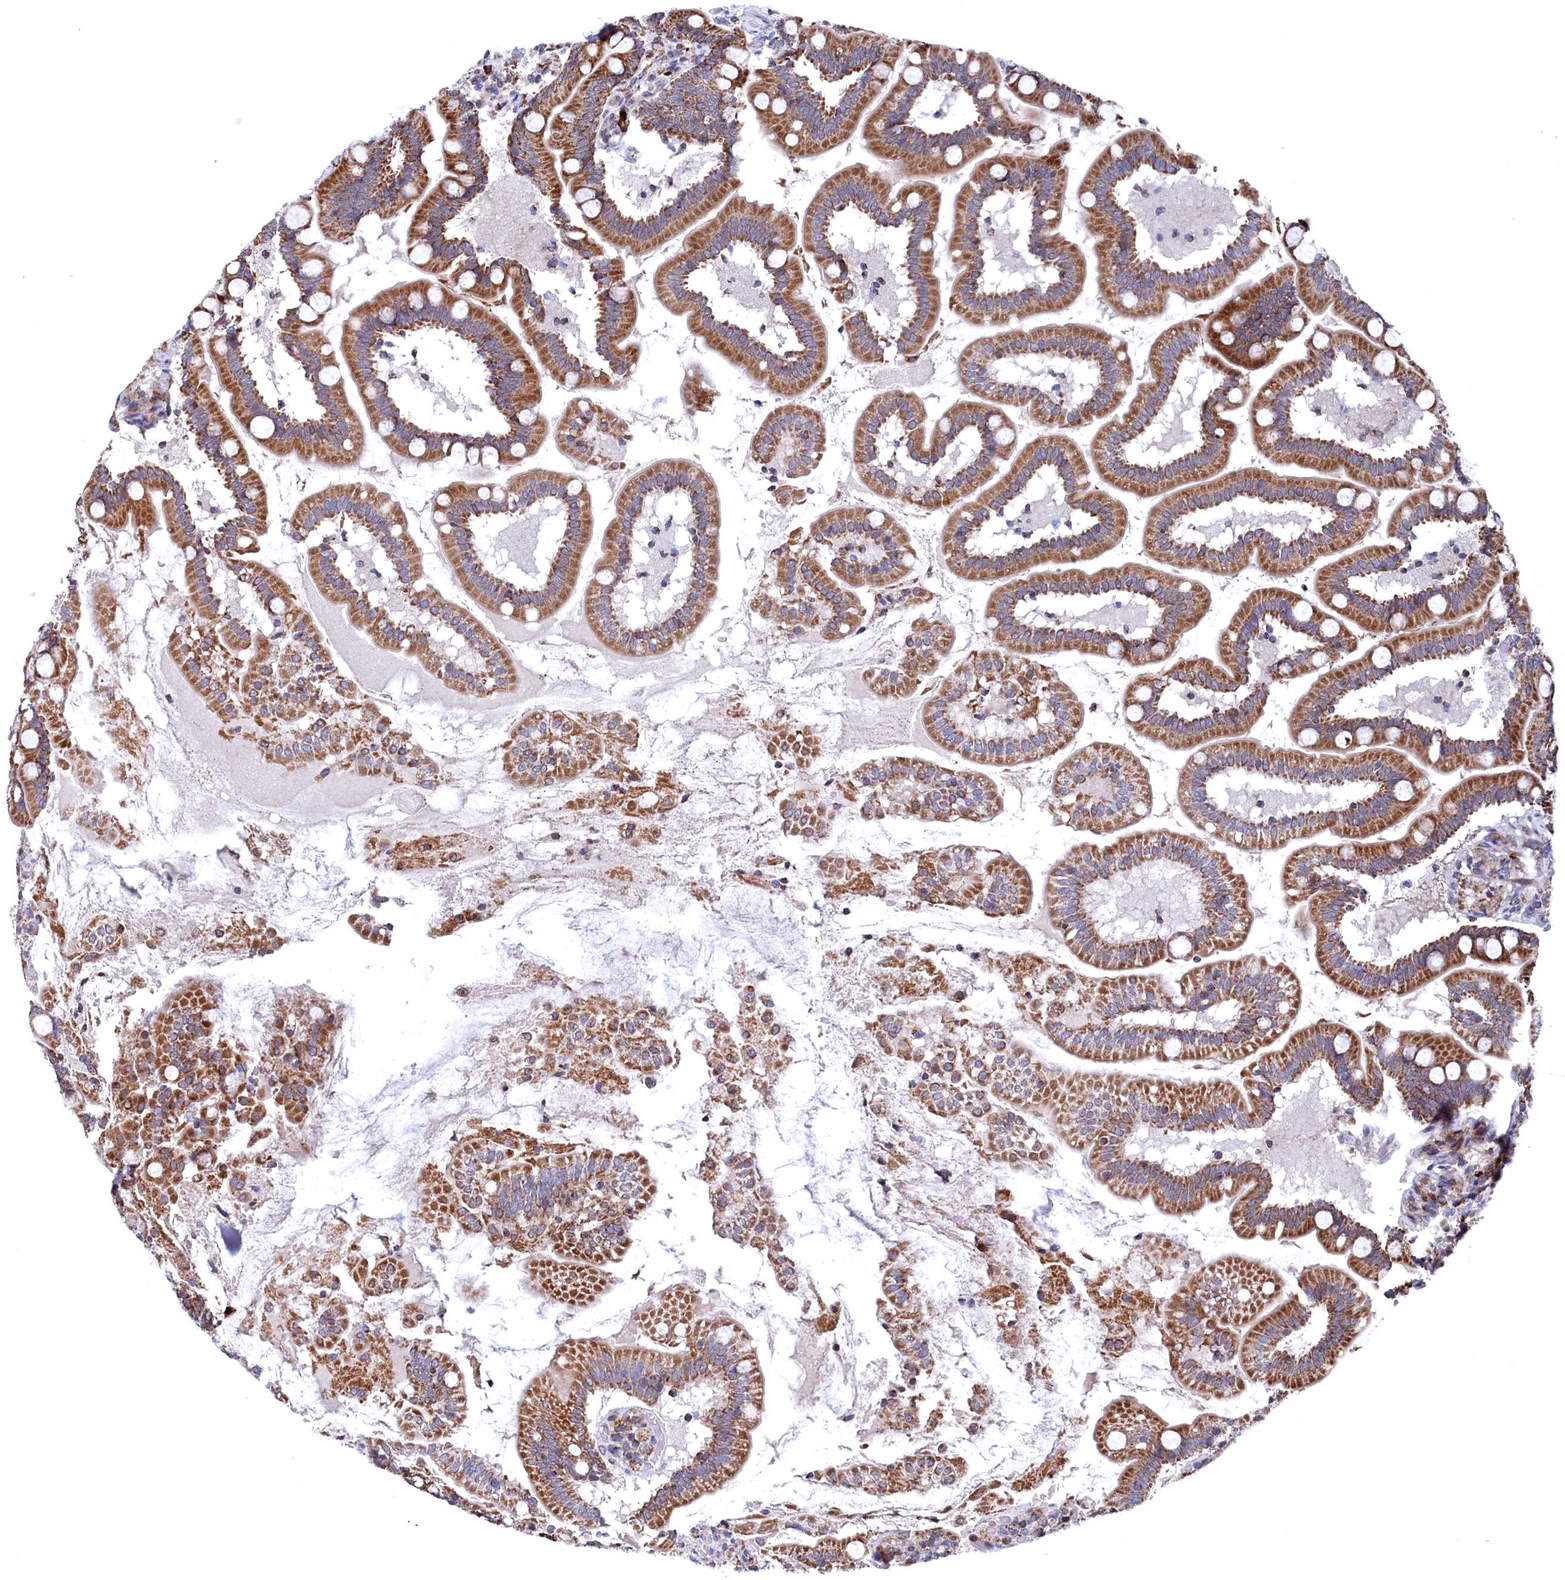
{"staining": {"intensity": "strong", "quantity": ">75%", "location": "cytoplasmic/membranous"}, "tissue": "small intestine", "cell_type": "Glandular cells", "image_type": "normal", "snomed": [{"axis": "morphology", "description": "Normal tissue, NOS"}, {"axis": "topography", "description": "Small intestine"}], "caption": "A micrograph of human small intestine stained for a protein displays strong cytoplasmic/membranous brown staining in glandular cells. Using DAB (brown) and hematoxylin (blue) stains, captured at high magnification using brightfield microscopy.", "gene": "CHCHD1", "patient": {"sex": "female", "age": 64}}